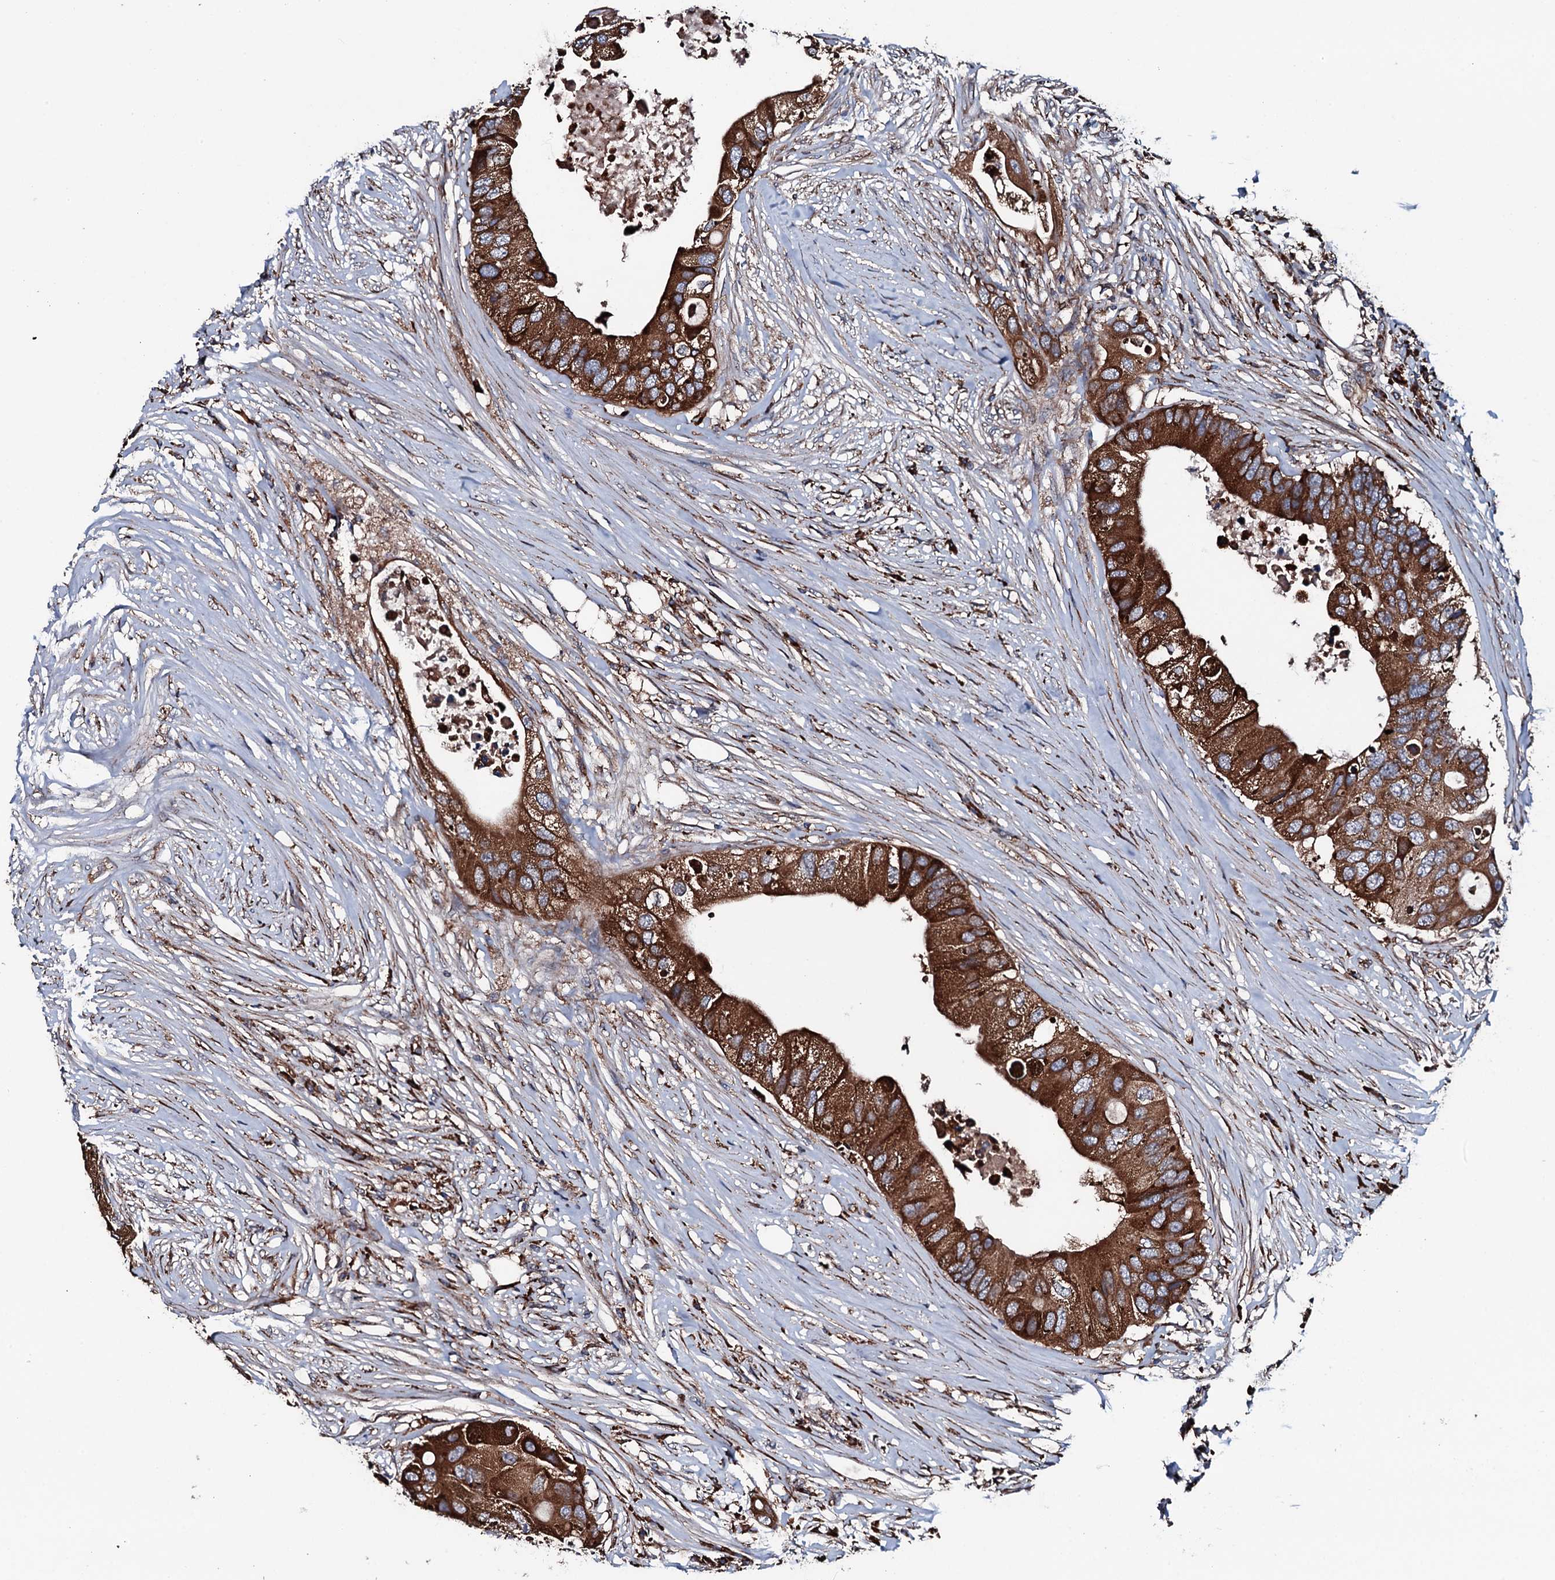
{"staining": {"intensity": "strong", "quantity": ">75%", "location": "cytoplasmic/membranous"}, "tissue": "colorectal cancer", "cell_type": "Tumor cells", "image_type": "cancer", "snomed": [{"axis": "morphology", "description": "Adenocarcinoma, NOS"}, {"axis": "topography", "description": "Colon"}], "caption": "Adenocarcinoma (colorectal) was stained to show a protein in brown. There is high levels of strong cytoplasmic/membranous expression in approximately >75% of tumor cells.", "gene": "RAB12", "patient": {"sex": "male", "age": 71}}